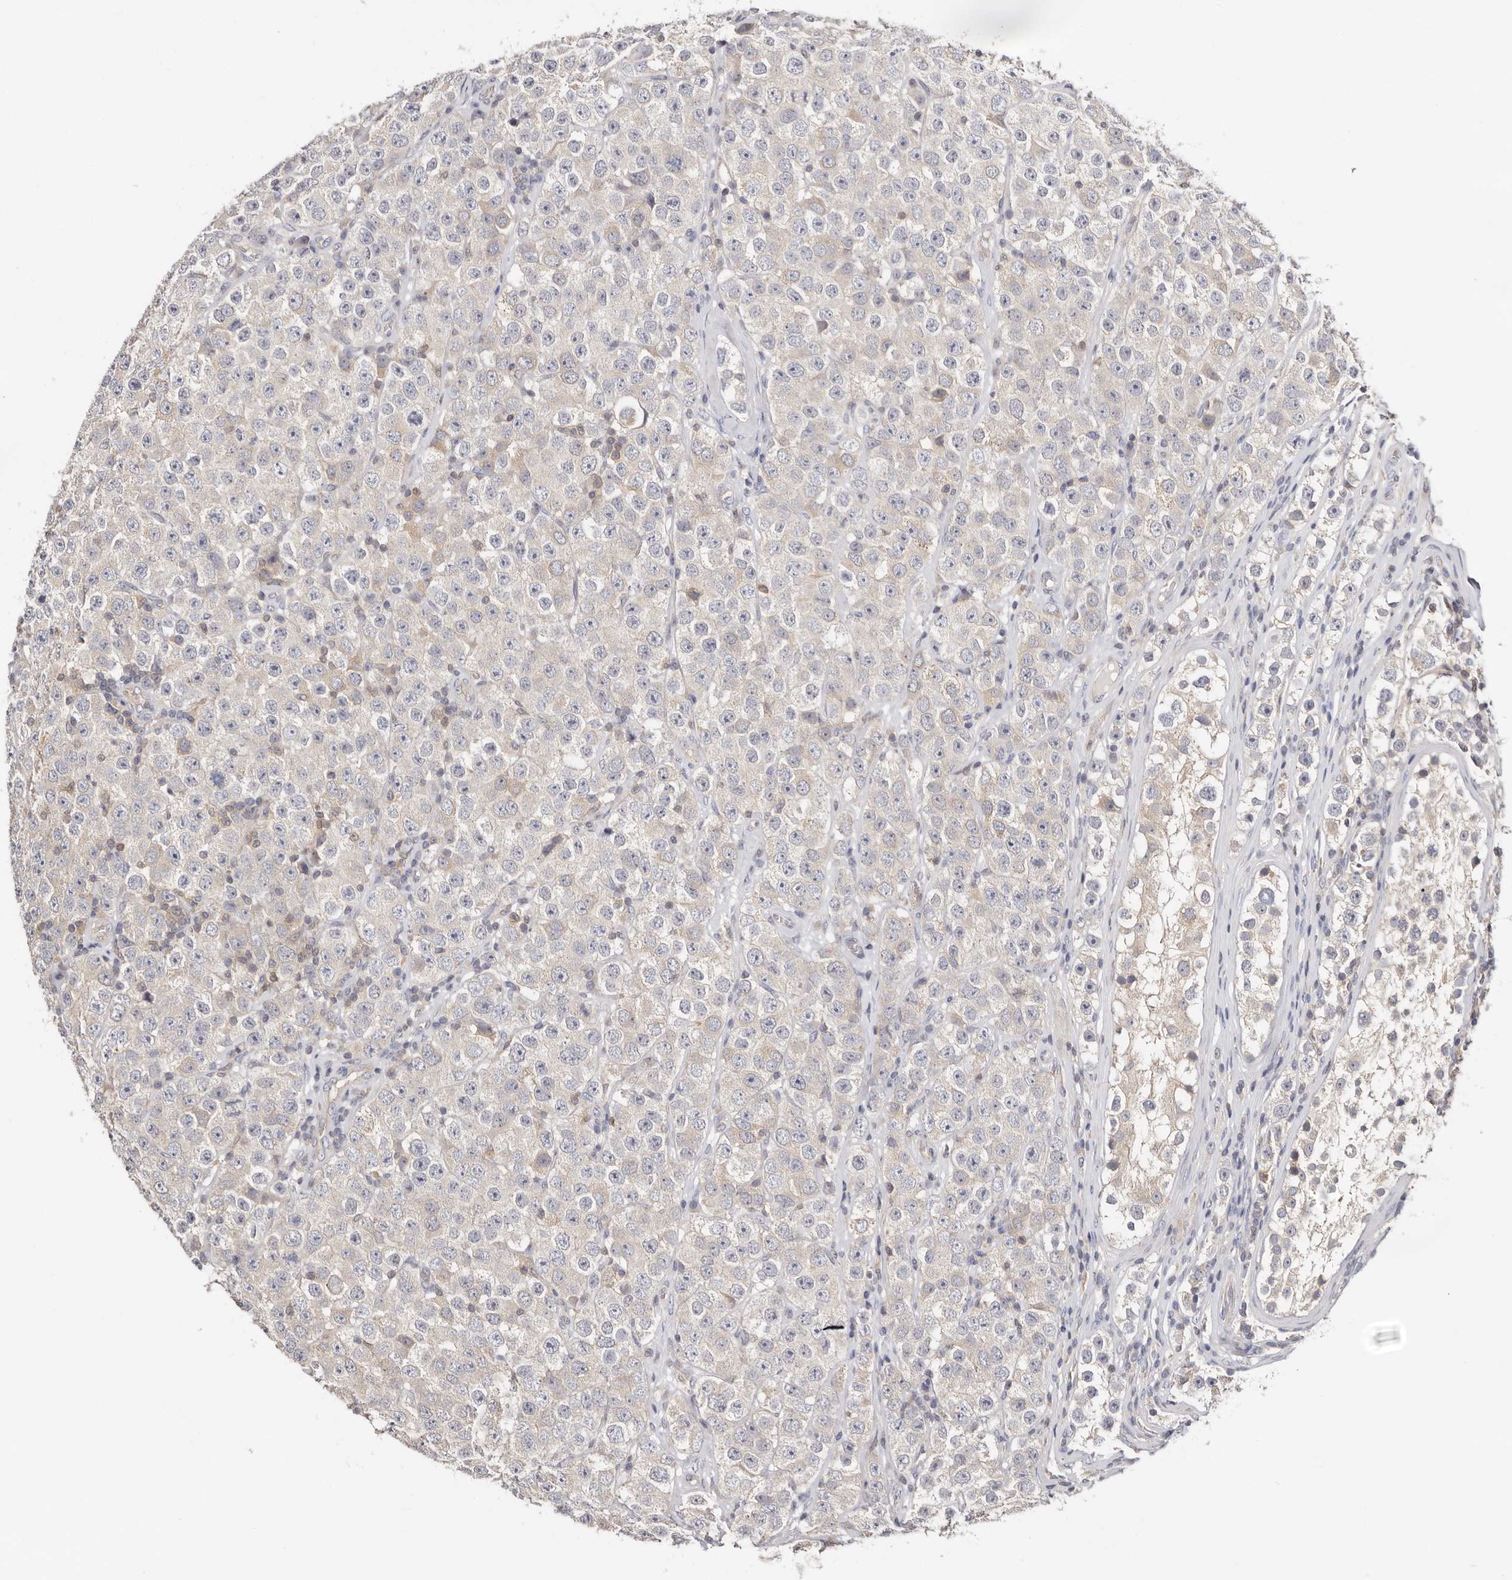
{"staining": {"intensity": "negative", "quantity": "none", "location": "none"}, "tissue": "testis cancer", "cell_type": "Tumor cells", "image_type": "cancer", "snomed": [{"axis": "morphology", "description": "Seminoma, NOS"}, {"axis": "morphology", "description": "Carcinoma, Embryonal, NOS"}, {"axis": "topography", "description": "Testis"}], "caption": "Tumor cells are negative for protein expression in human testis cancer (embryonal carcinoma).", "gene": "S100A14", "patient": {"sex": "male", "age": 28}}